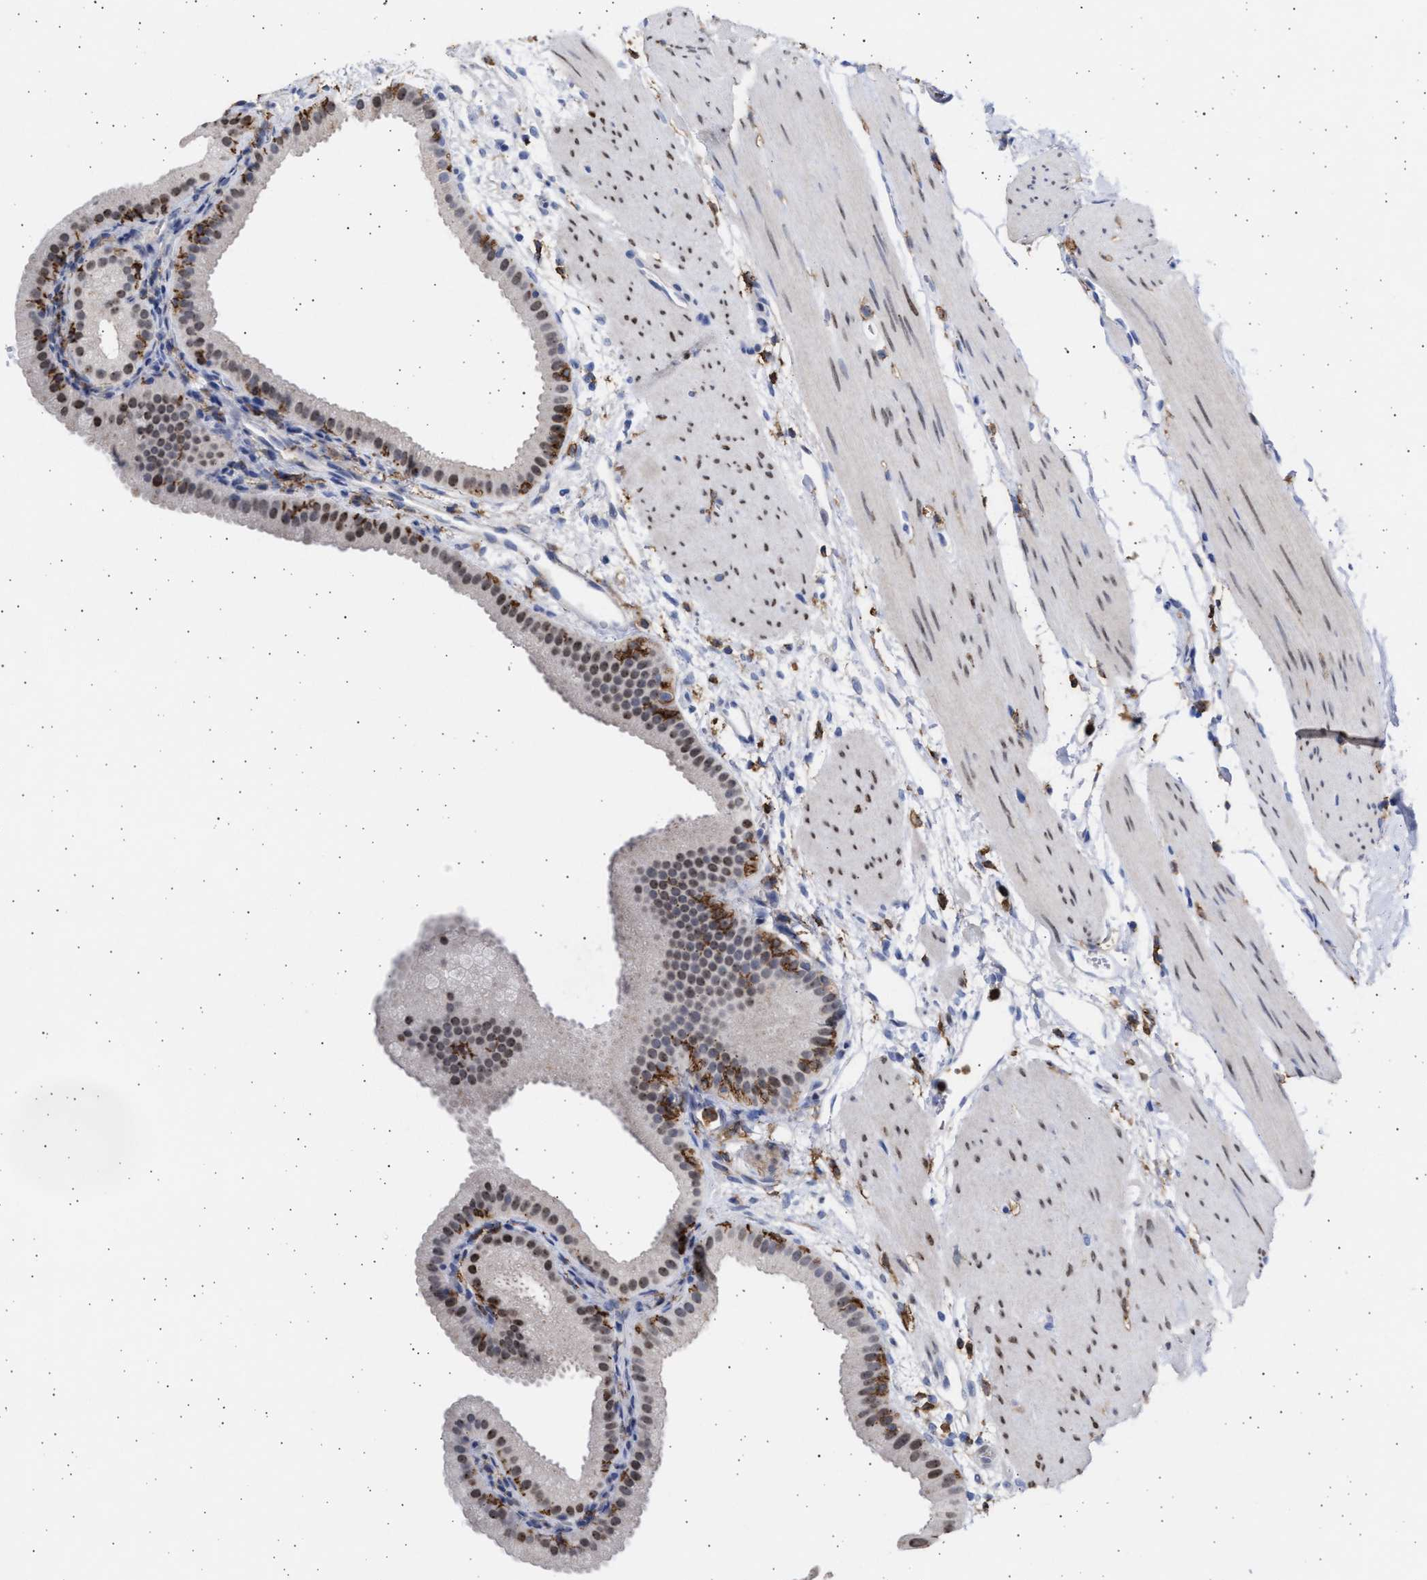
{"staining": {"intensity": "moderate", "quantity": "25%-75%", "location": "cytoplasmic/membranous,nuclear"}, "tissue": "gallbladder", "cell_type": "Glandular cells", "image_type": "normal", "snomed": [{"axis": "morphology", "description": "Normal tissue, NOS"}, {"axis": "topography", "description": "Gallbladder"}], "caption": "Benign gallbladder was stained to show a protein in brown. There is medium levels of moderate cytoplasmic/membranous,nuclear positivity in about 25%-75% of glandular cells.", "gene": "FCER1A", "patient": {"sex": "female", "age": 64}}